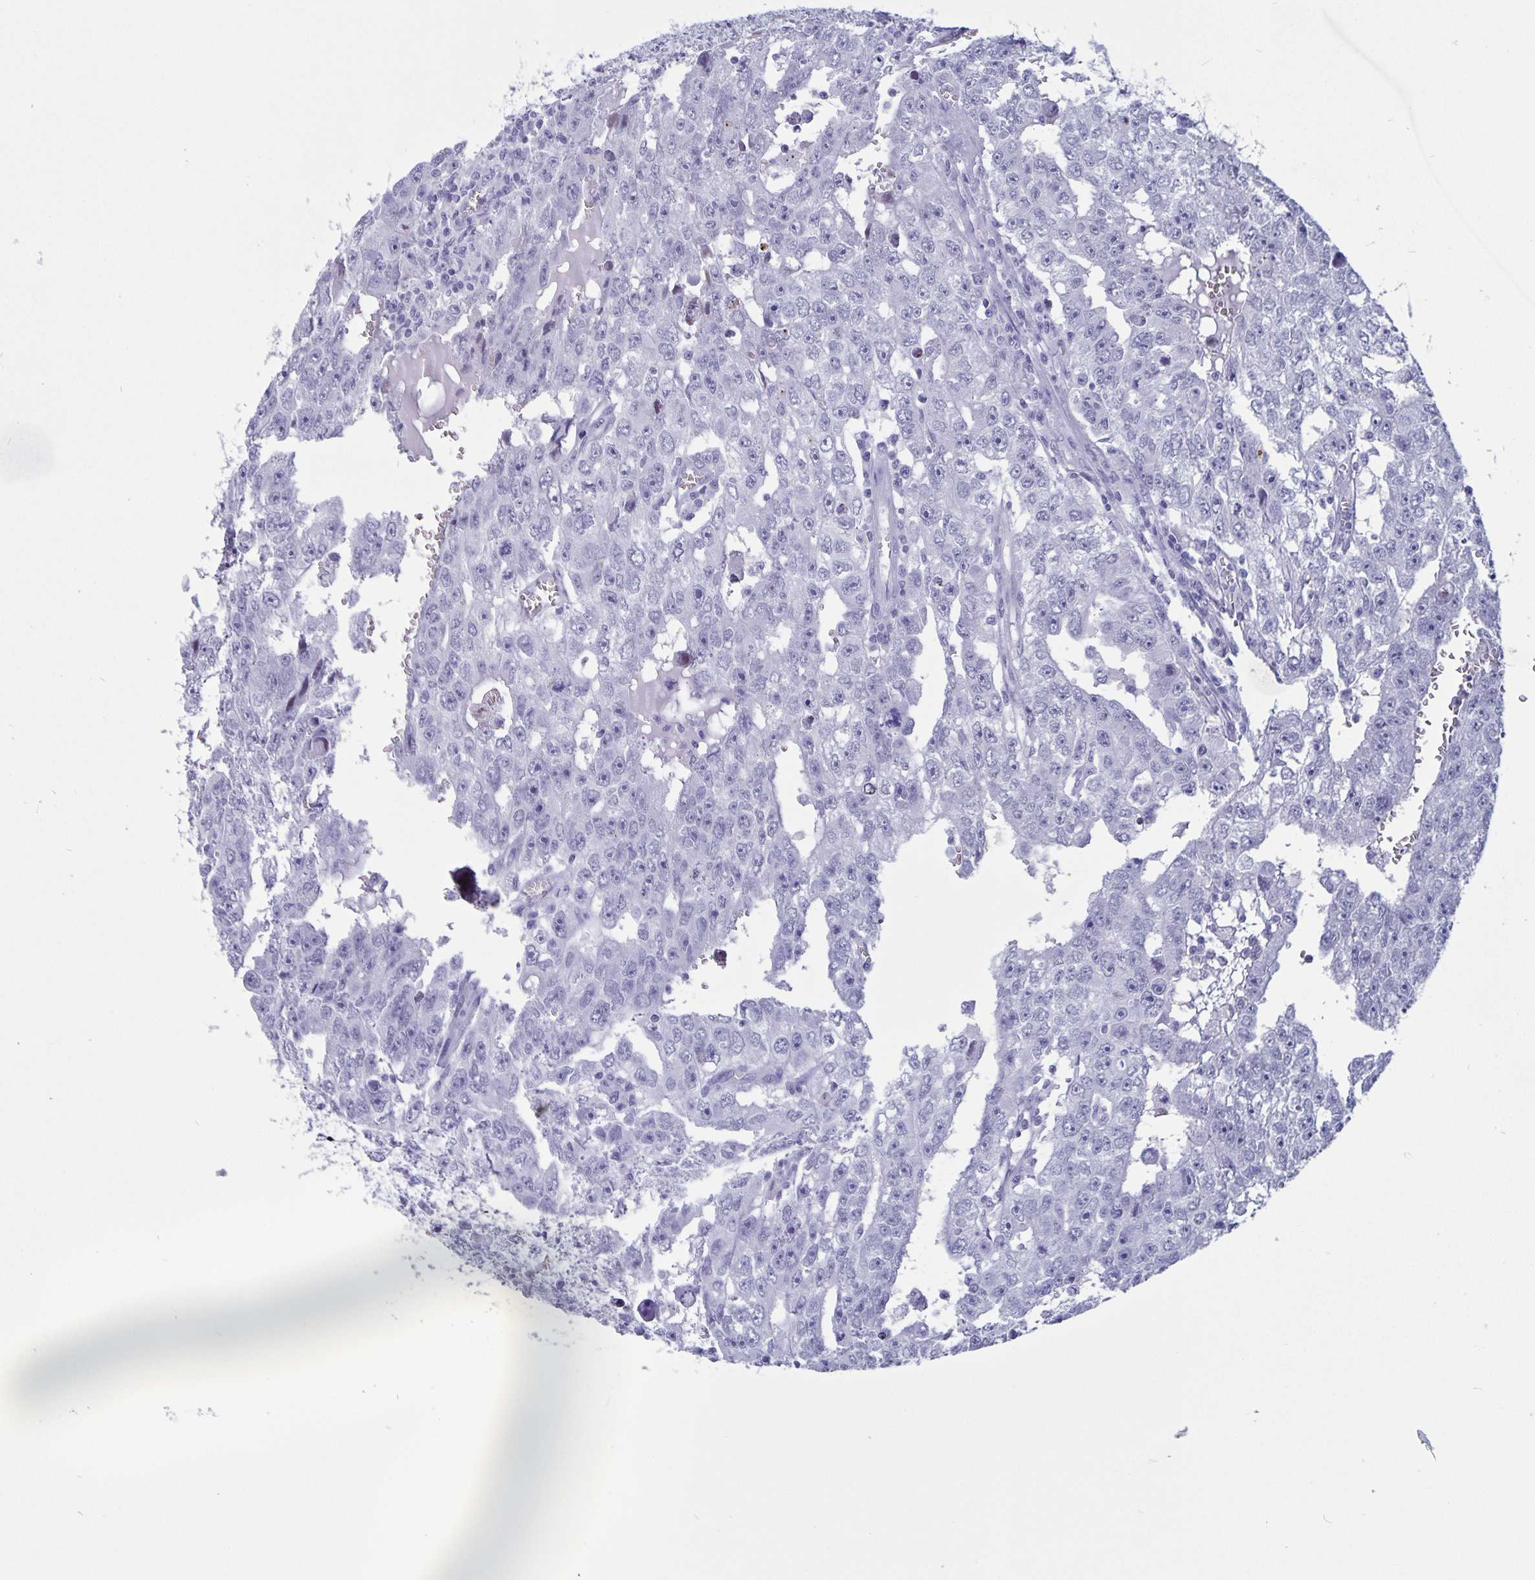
{"staining": {"intensity": "negative", "quantity": "none", "location": "none"}, "tissue": "testis cancer", "cell_type": "Tumor cells", "image_type": "cancer", "snomed": [{"axis": "morphology", "description": "Carcinoma, Embryonal, NOS"}, {"axis": "topography", "description": "Testis"}], "caption": "A micrograph of human testis cancer is negative for staining in tumor cells.", "gene": "BPIFA3", "patient": {"sex": "male", "age": 20}}